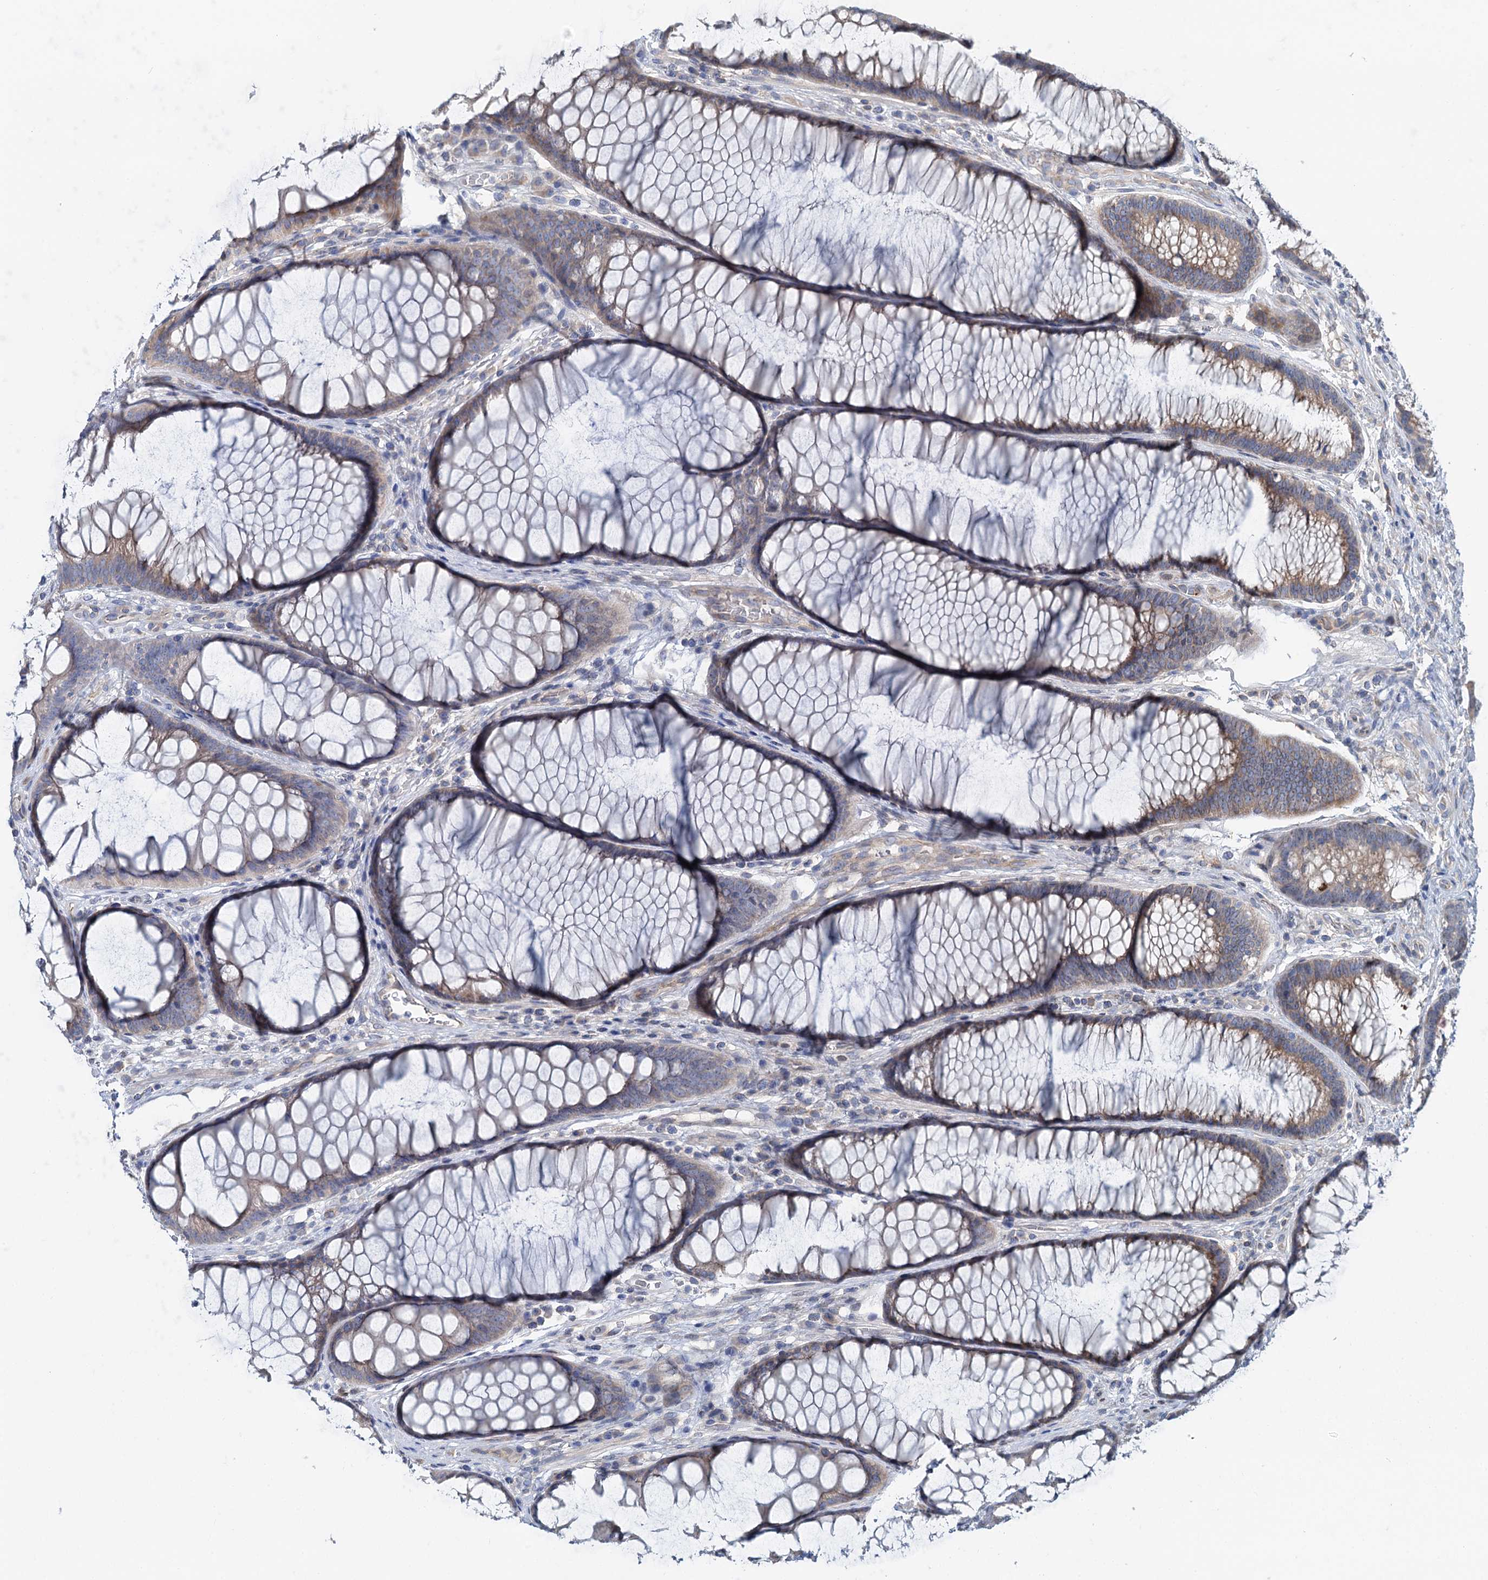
{"staining": {"intensity": "moderate", "quantity": ">75%", "location": "cytoplasmic/membranous"}, "tissue": "colon", "cell_type": "Endothelial cells", "image_type": "normal", "snomed": [{"axis": "morphology", "description": "Normal tissue, NOS"}, {"axis": "topography", "description": "Colon"}], "caption": "A high-resolution photomicrograph shows immunohistochemistry (IHC) staining of benign colon, which exhibits moderate cytoplasmic/membranous expression in approximately >75% of endothelial cells.", "gene": "PTDSS2", "patient": {"sex": "female", "age": 82}}